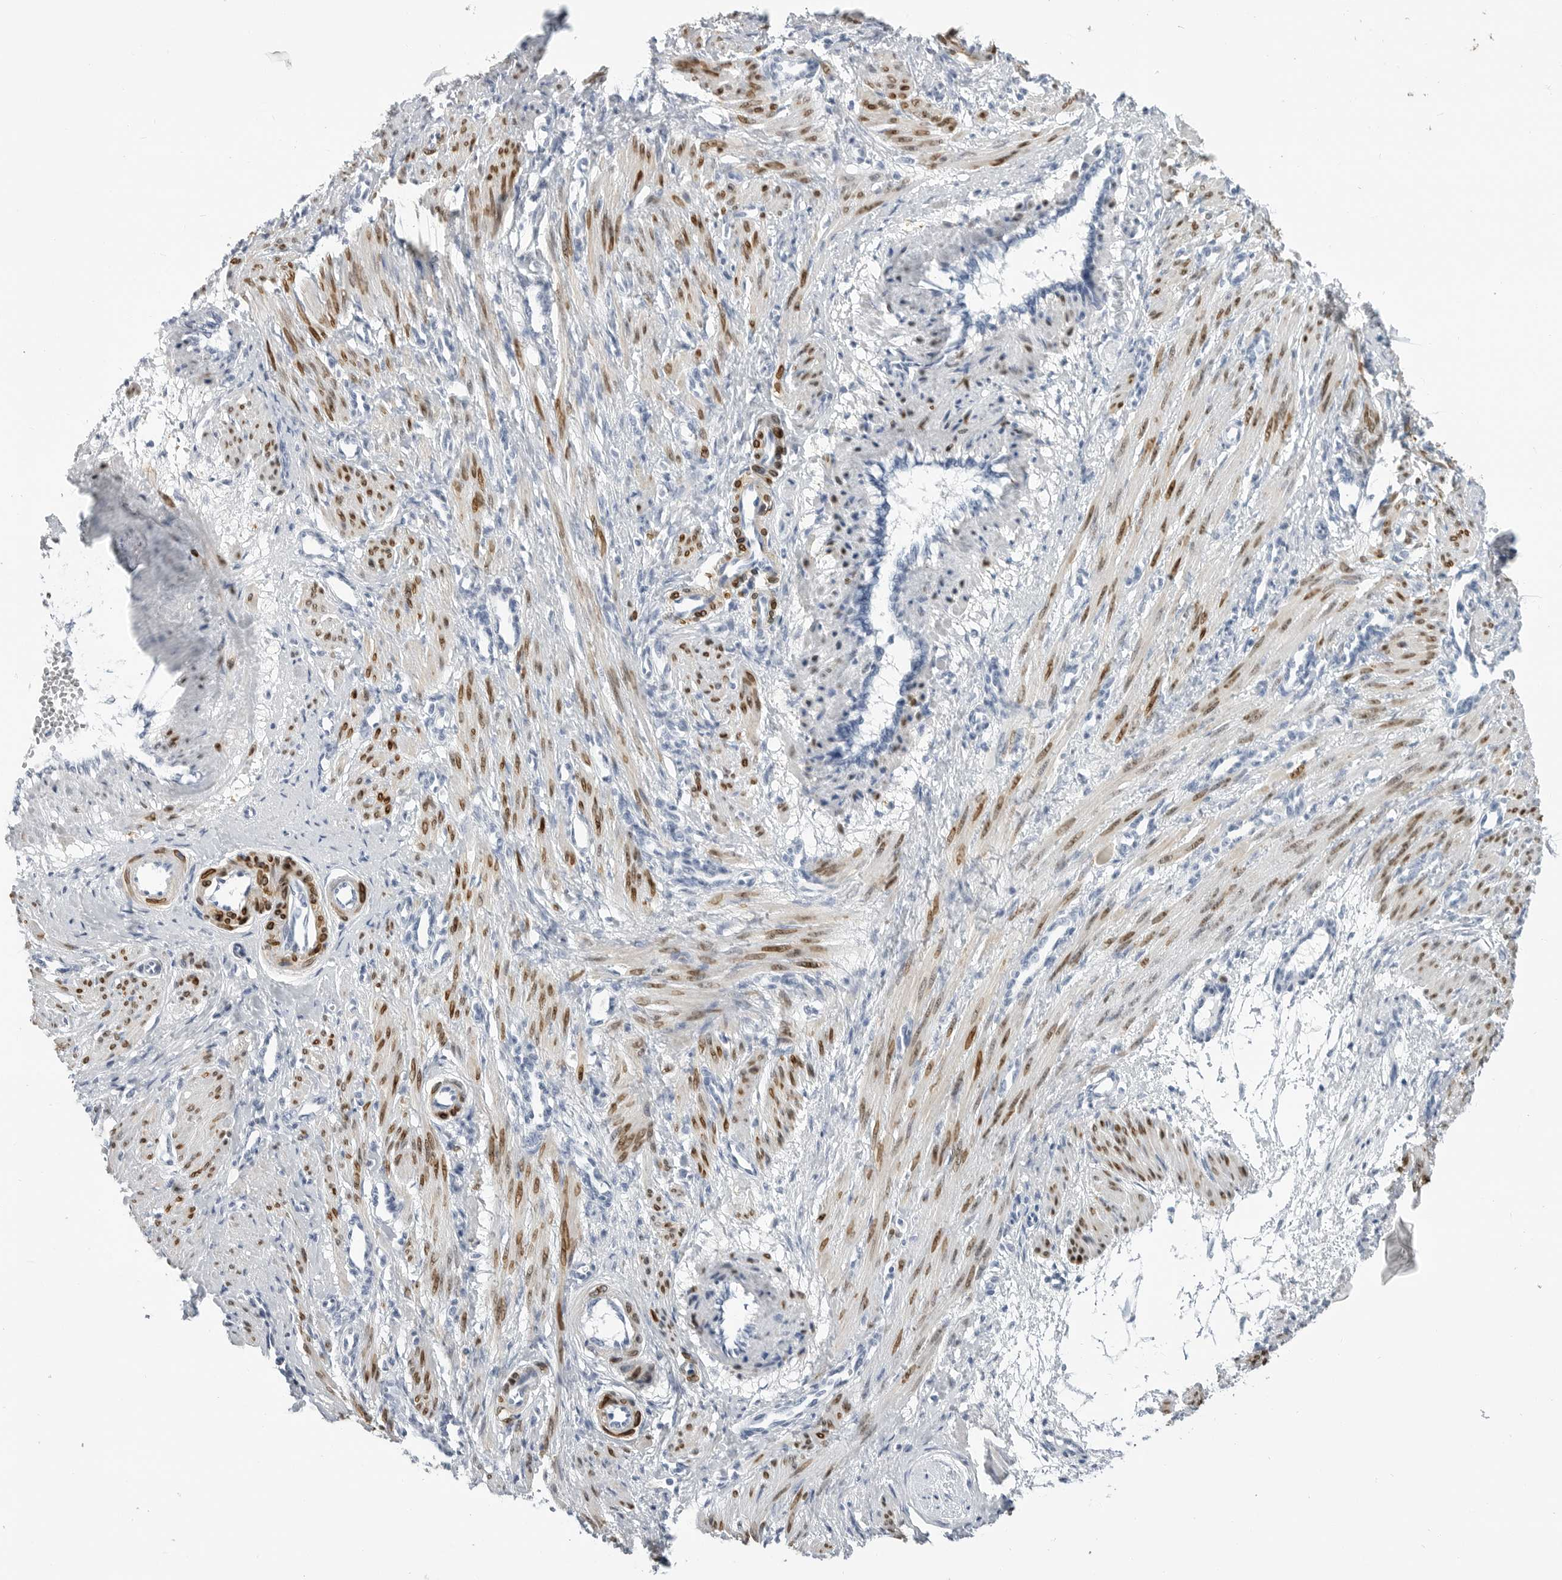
{"staining": {"intensity": "moderate", "quantity": ">75%", "location": "nuclear"}, "tissue": "smooth muscle", "cell_type": "Smooth muscle cells", "image_type": "normal", "snomed": [{"axis": "morphology", "description": "Normal tissue, NOS"}, {"axis": "topography", "description": "Endometrium"}], "caption": "IHC photomicrograph of unremarkable human smooth muscle stained for a protein (brown), which demonstrates medium levels of moderate nuclear staining in about >75% of smooth muscle cells.", "gene": "PLN", "patient": {"sex": "female", "age": 33}}